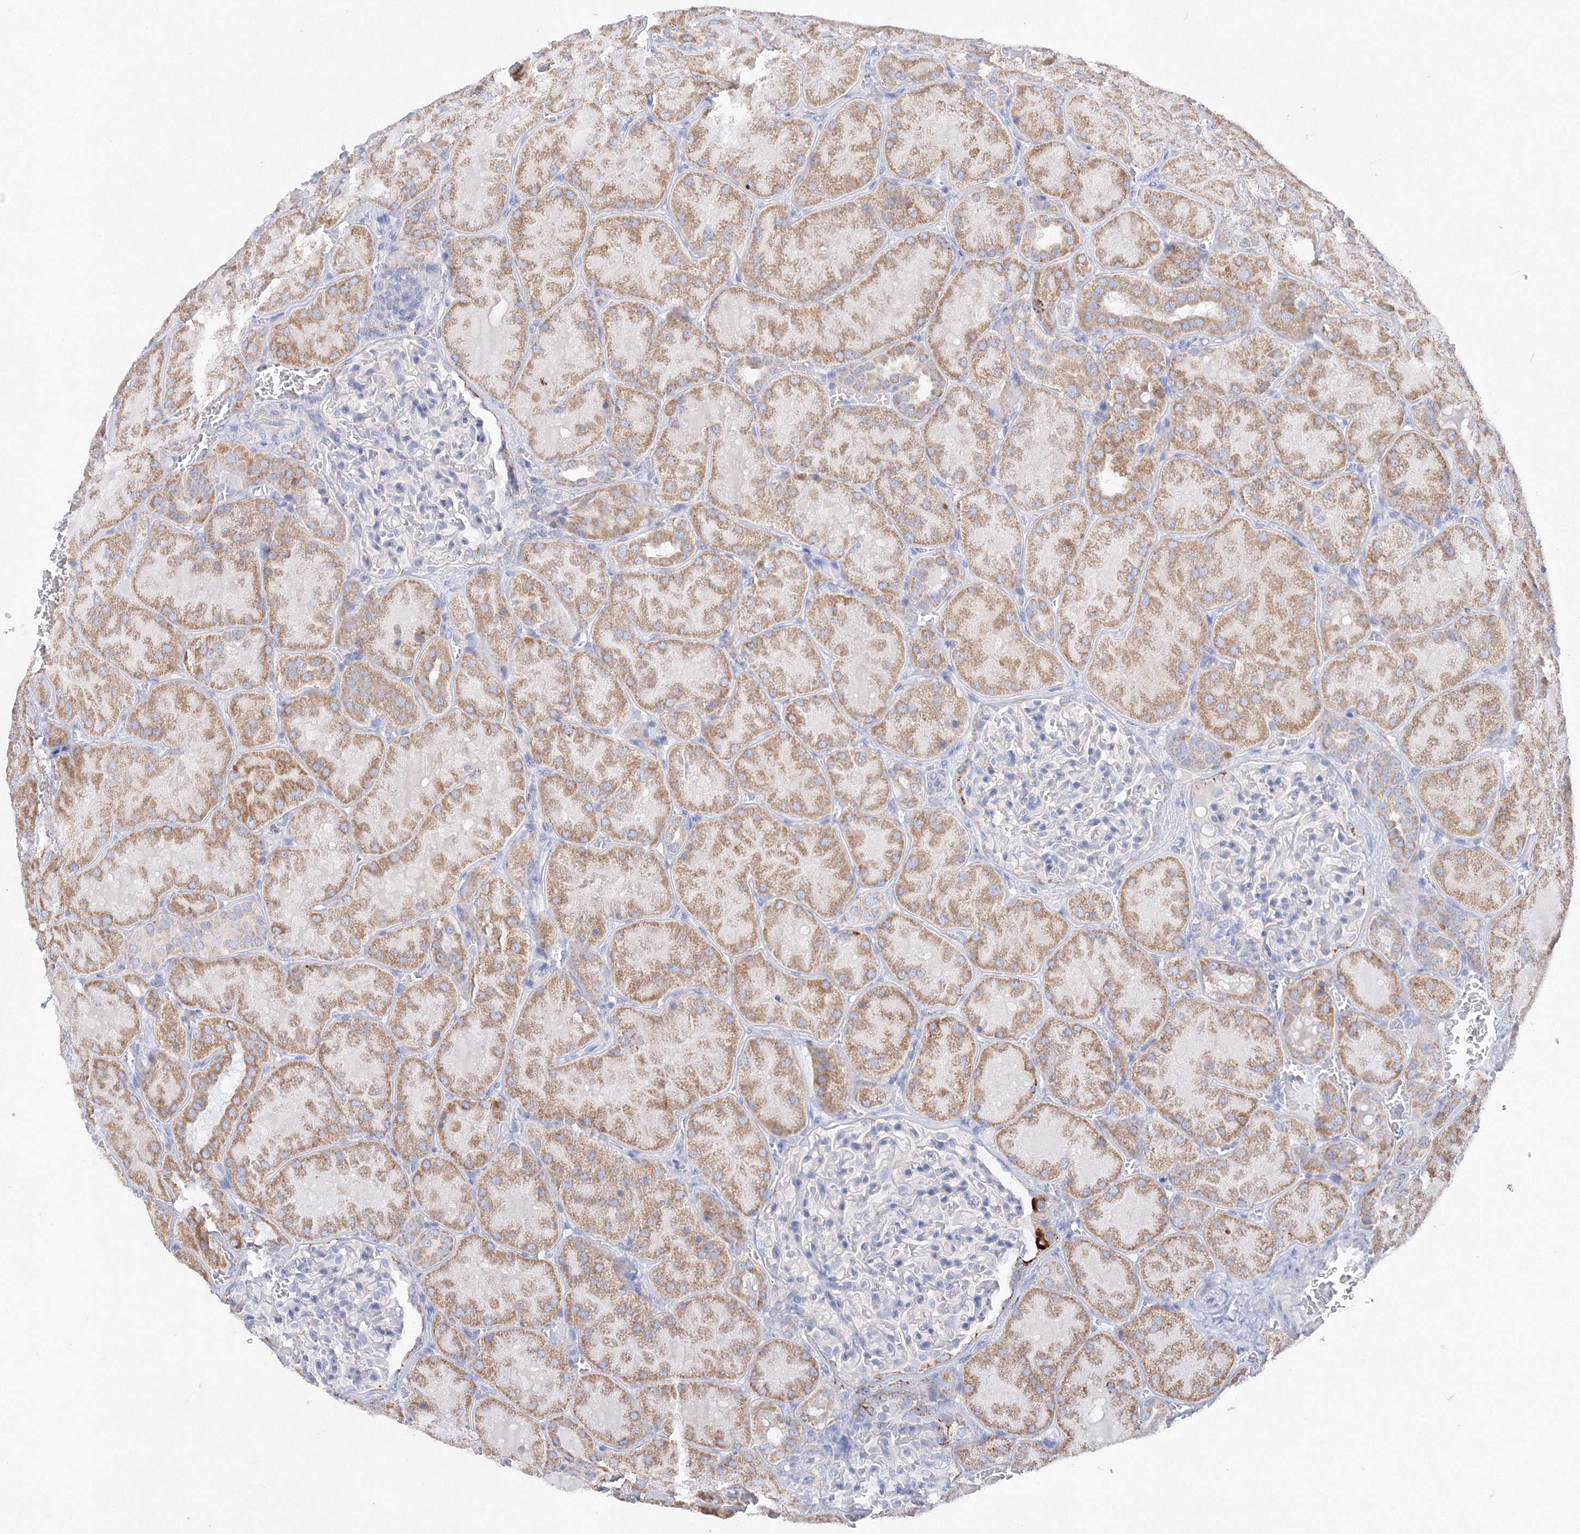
{"staining": {"intensity": "negative", "quantity": "none", "location": "none"}, "tissue": "kidney", "cell_type": "Cells in glomeruli", "image_type": "normal", "snomed": [{"axis": "morphology", "description": "Normal tissue, NOS"}, {"axis": "topography", "description": "Kidney"}], "caption": "Benign kidney was stained to show a protein in brown. There is no significant positivity in cells in glomeruli. Nuclei are stained in blue.", "gene": "MERTK", "patient": {"sex": "male", "age": 28}}